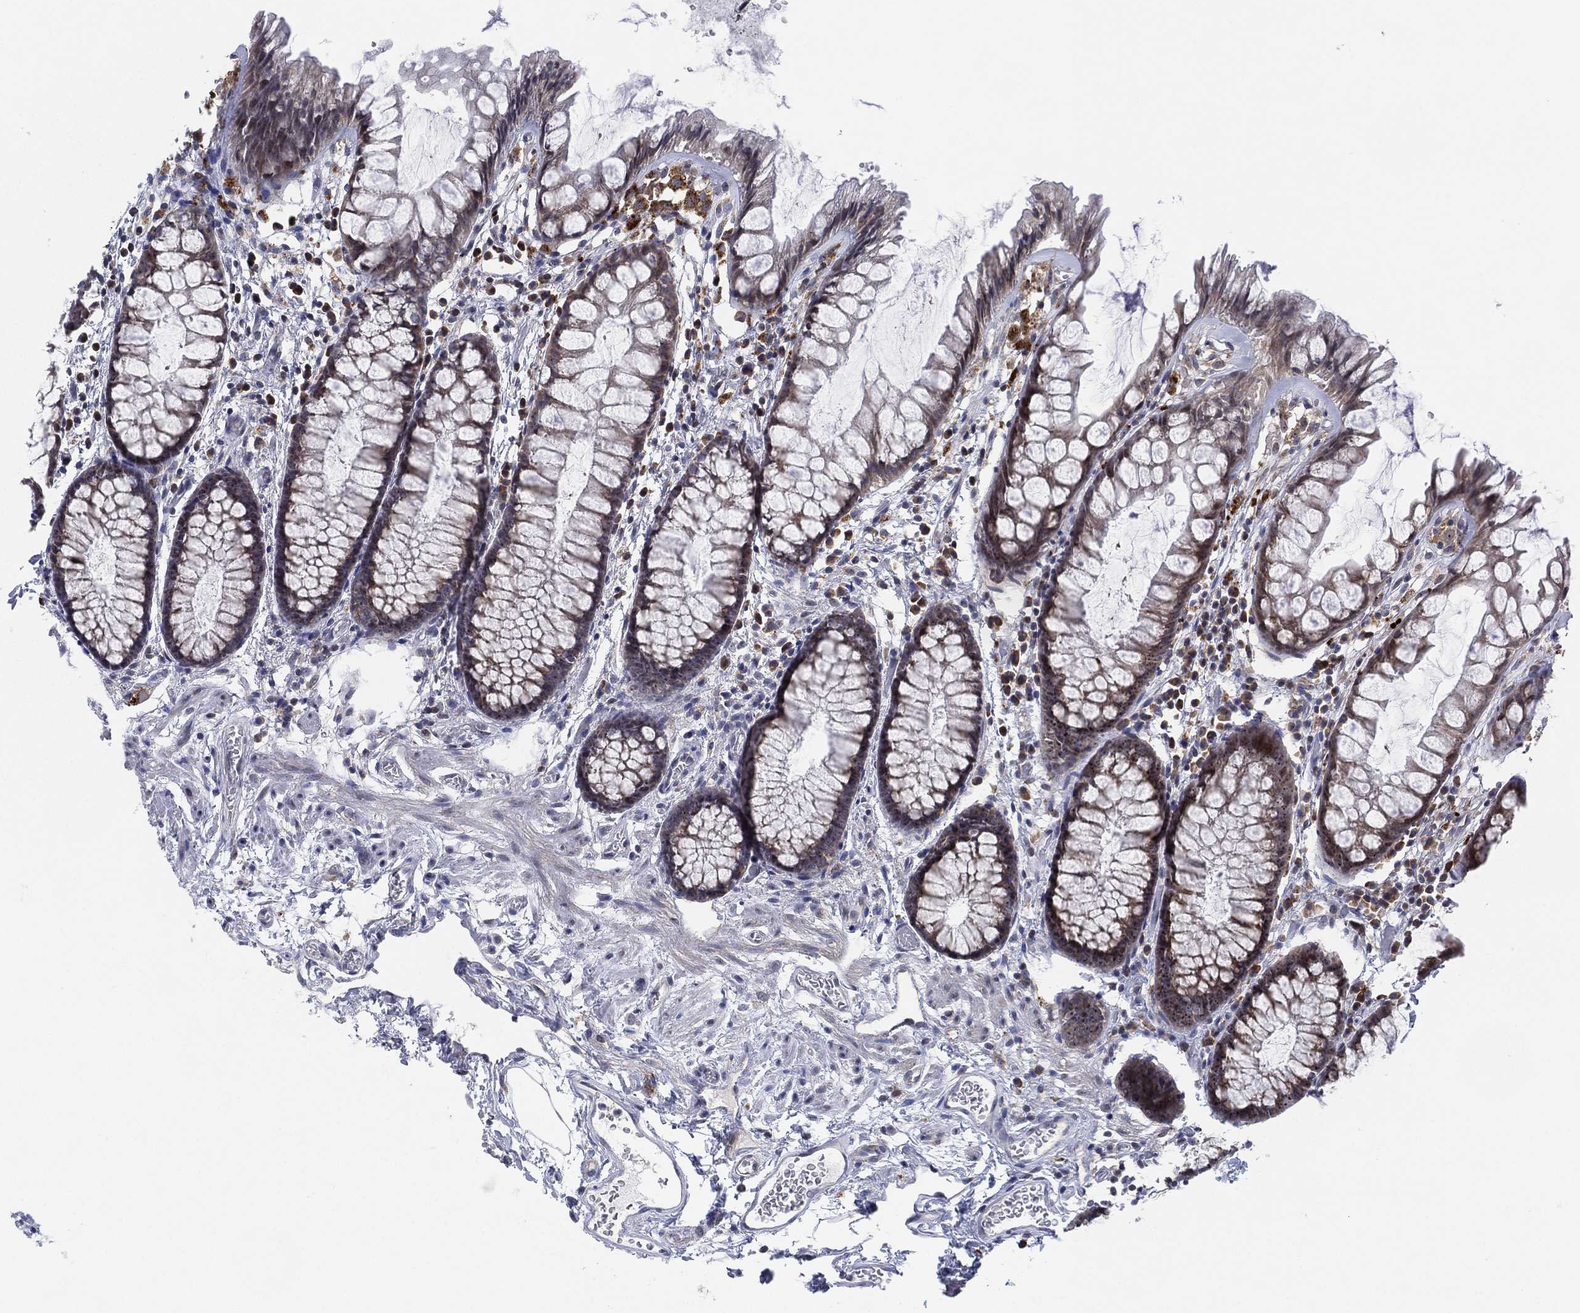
{"staining": {"intensity": "negative", "quantity": "none", "location": "none"}, "tissue": "rectum", "cell_type": "Glandular cells", "image_type": "normal", "snomed": [{"axis": "morphology", "description": "Normal tissue, NOS"}, {"axis": "topography", "description": "Rectum"}], "caption": "Immunohistochemical staining of unremarkable human rectum exhibits no significant staining in glandular cells.", "gene": "FAM104A", "patient": {"sex": "female", "age": 62}}